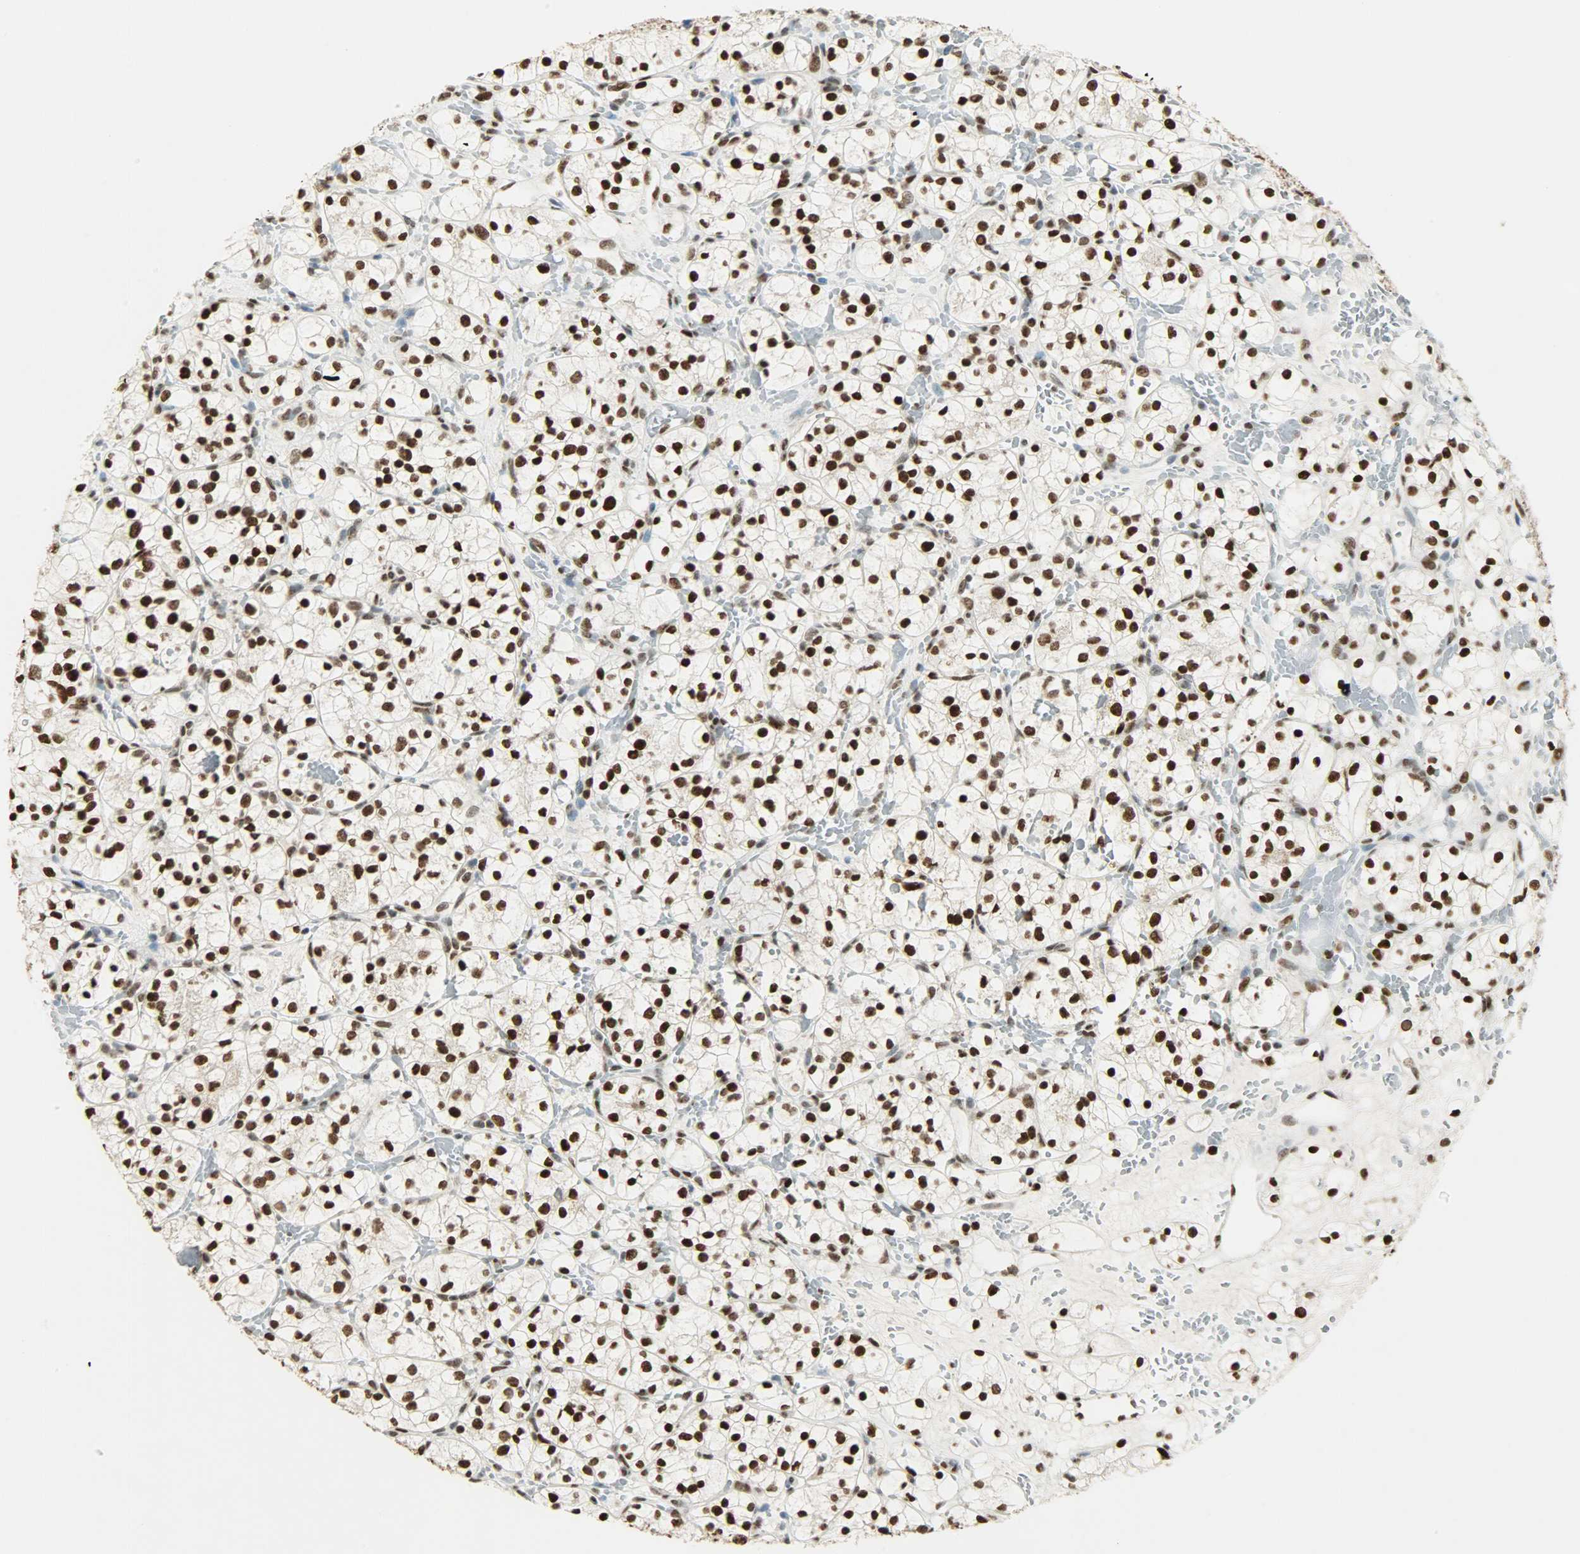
{"staining": {"intensity": "strong", "quantity": ">75%", "location": "nuclear"}, "tissue": "renal cancer", "cell_type": "Tumor cells", "image_type": "cancer", "snomed": [{"axis": "morphology", "description": "Adenocarcinoma, NOS"}, {"axis": "topography", "description": "Kidney"}], "caption": "Immunohistochemical staining of renal cancer (adenocarcinoma) demonstrates high levels of strong nuclear positivity in approximately >75% of tumor cells.", "gene": "MYEF2", "patient": {"sex": "female", "age": 60}}